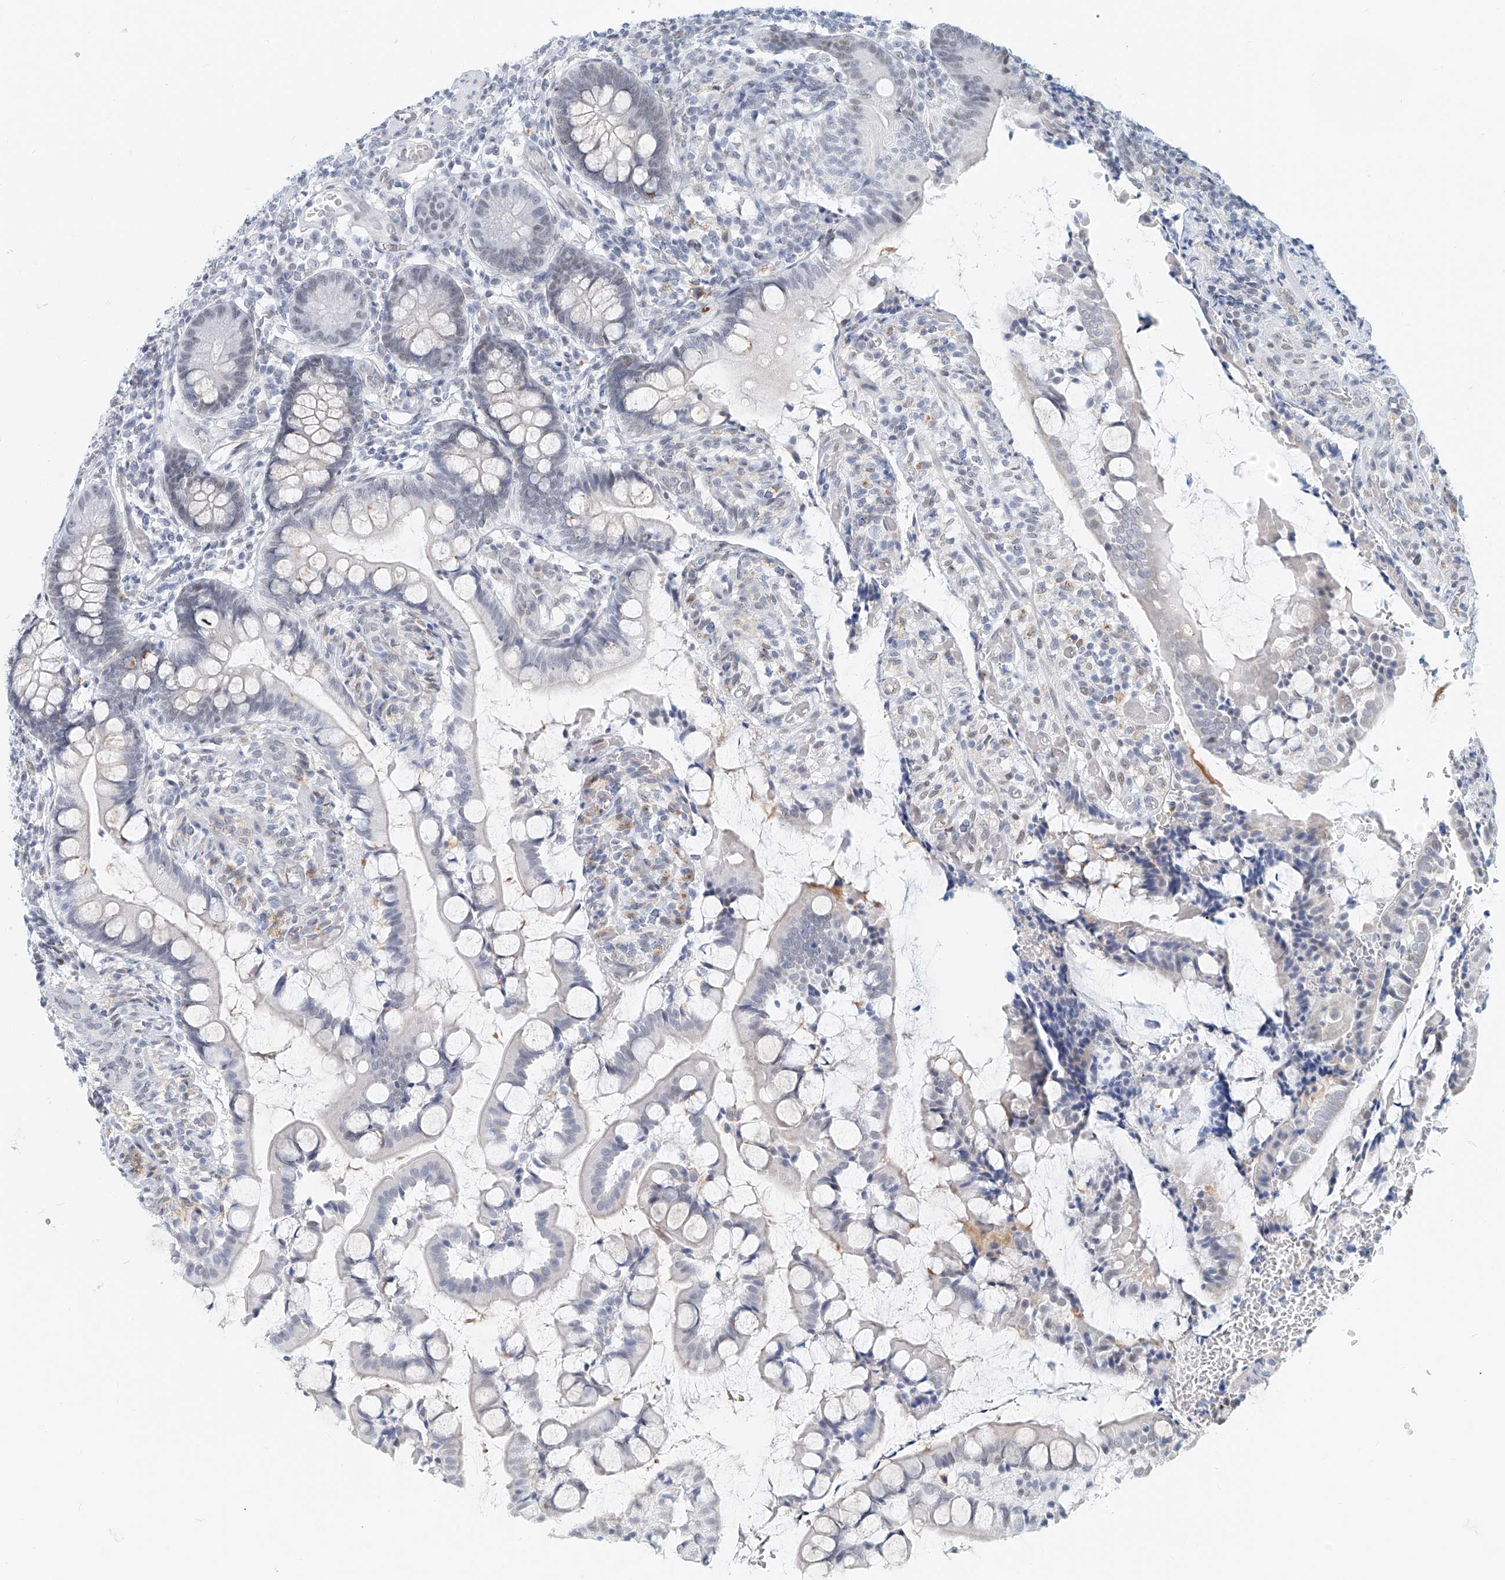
{"staining": {"intensity": "negative", "quantity": "none", "location": "none"}, "tissue": "small intestine", "cell_type": "Glandular cells", "image_type": "normal", "snomed": [{"axis": "morphology", "description": "Normal tissue, NOS"}, {"axis": "topography", "description": "Small intestine"}], "caption": "This is an immunohistochemistry image of benign human small intestine. There is no expression in glandular cells.", "gene": "SASH1", "patient": {"sex": "male", "age": 52}}